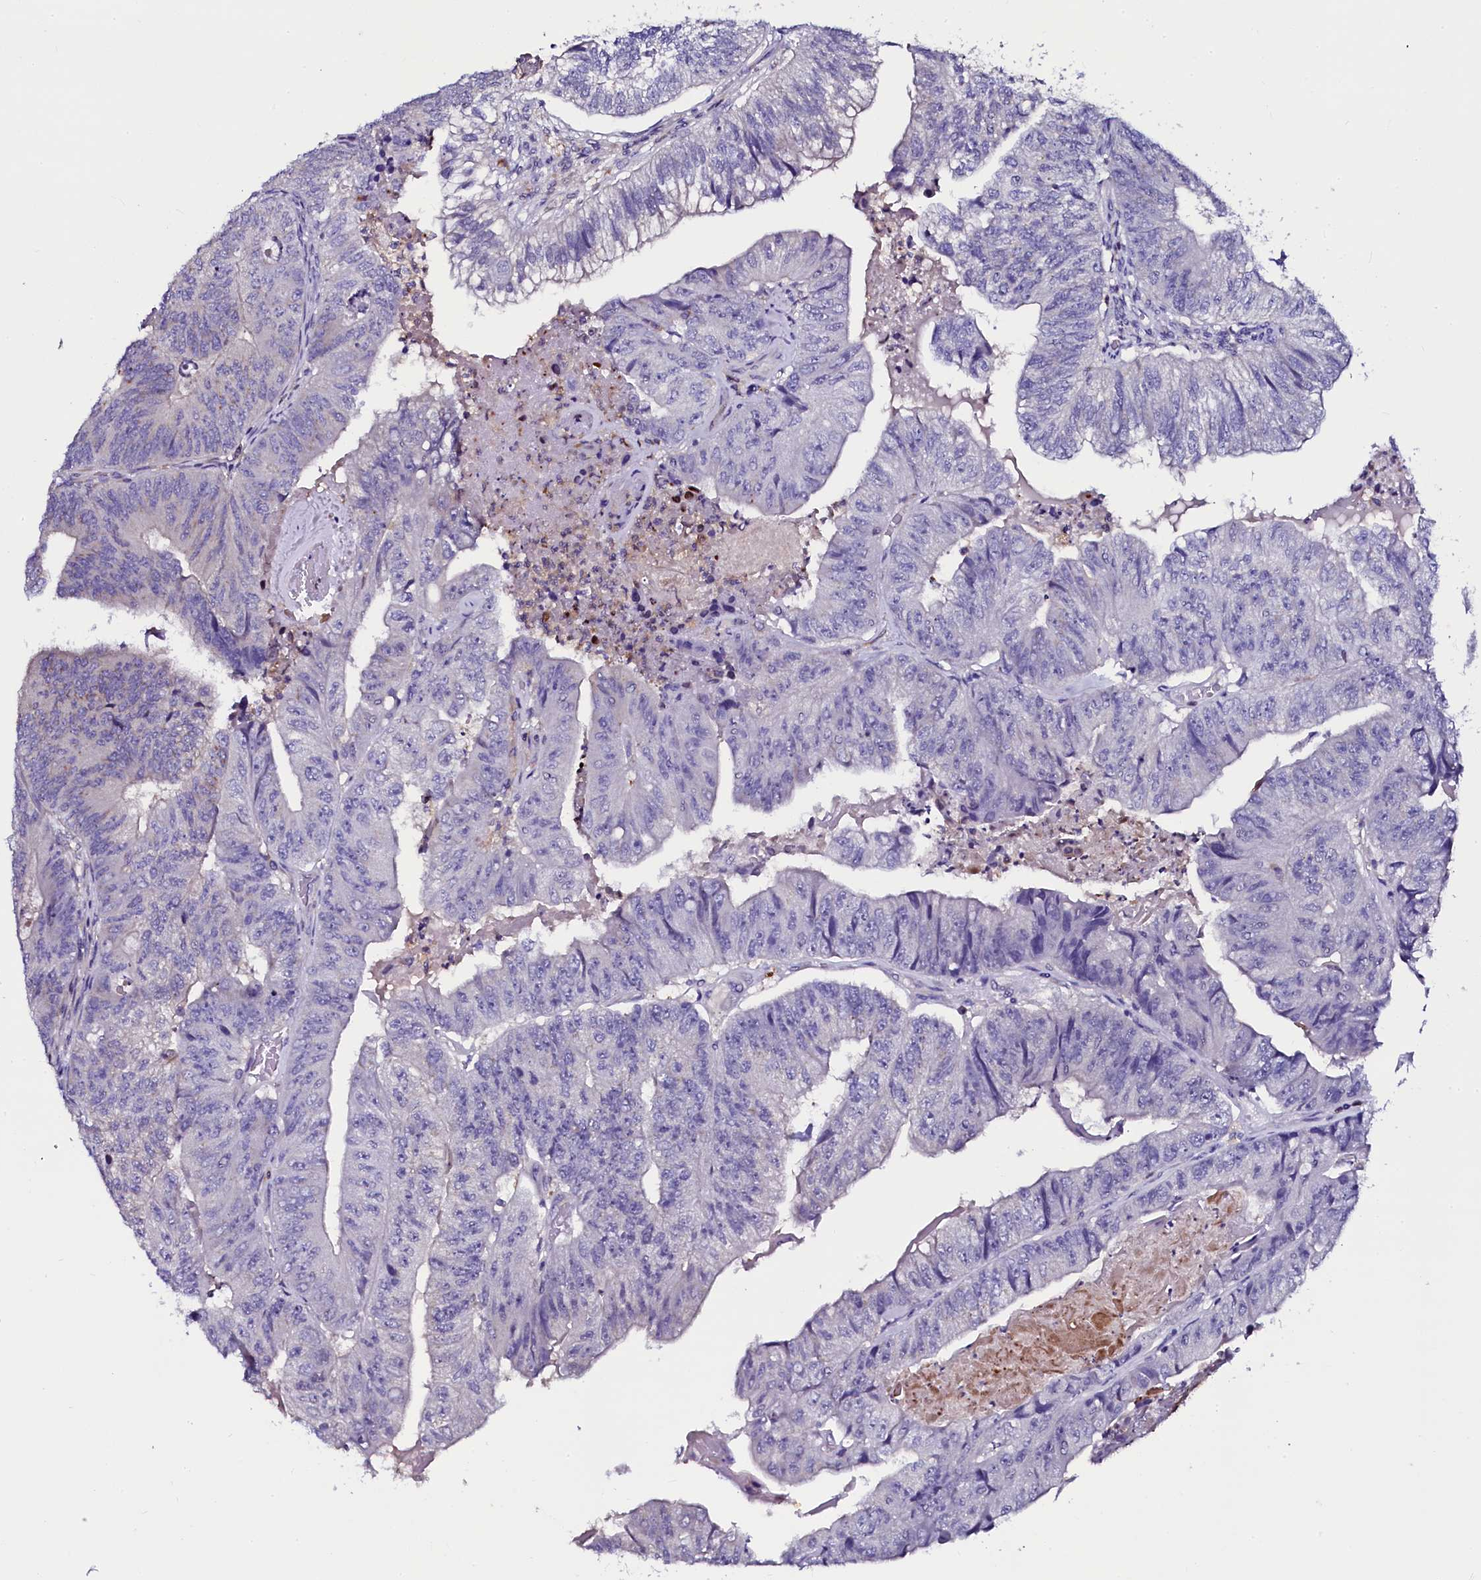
{"staining": {"intensity": "negative", "quantity": "none", "location": "none"}, "tissue": "colorectal cancer", "cell_type": "Tumor cells", "image_type": "cancer", "snomed": [{"axis": "morphology", "description": "Adenocarcinoma, NOS"}, {"axis": "topography", "description": "Colon"}], "caption": "DAB (3,3'-diaminobenzidine) immunohistochemical staining of adenocarcinoma (colorectal) demonstrates no significant positivity in tumor cells.", "gene": "OTOL1", "patient": {"sex": "female", "age": 67}}